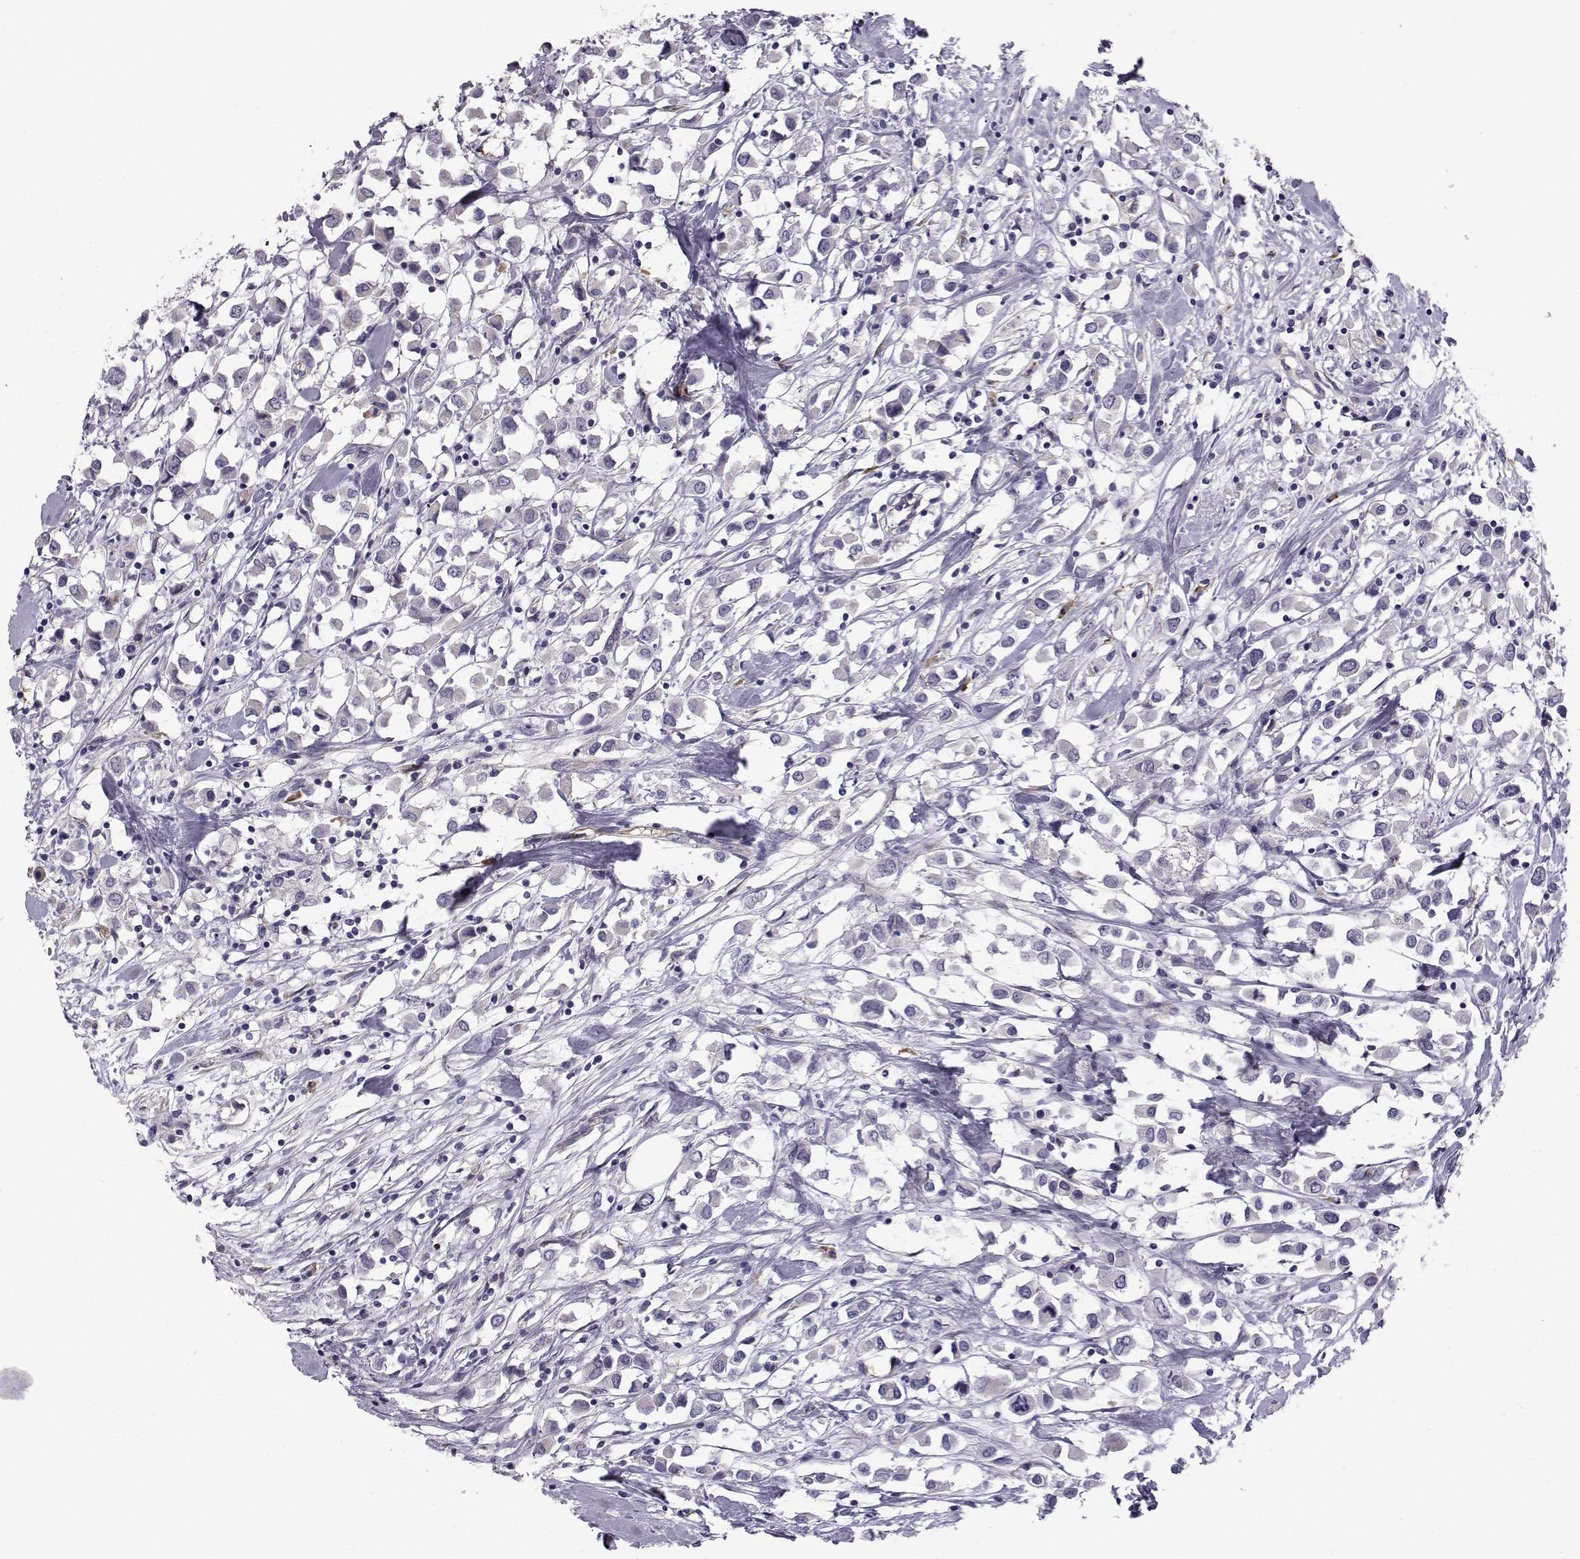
{"staining": {"intensity": "negative", "quantity": "none", "location": "none"}, "tissue": "breast cancer", "cell_type": "Tumor cells", "image_type": "cancer", "snomed": [{"axis": "morphology", "description": "Duct carcinoma"}, {"axis": "topography", "description": "Breast"}], "caption": "This is an IHC image of human breast cancer. There is no staining in tumor cells.", "gene": "QPCT", "patient": {"sex": "female", "age": 61}}